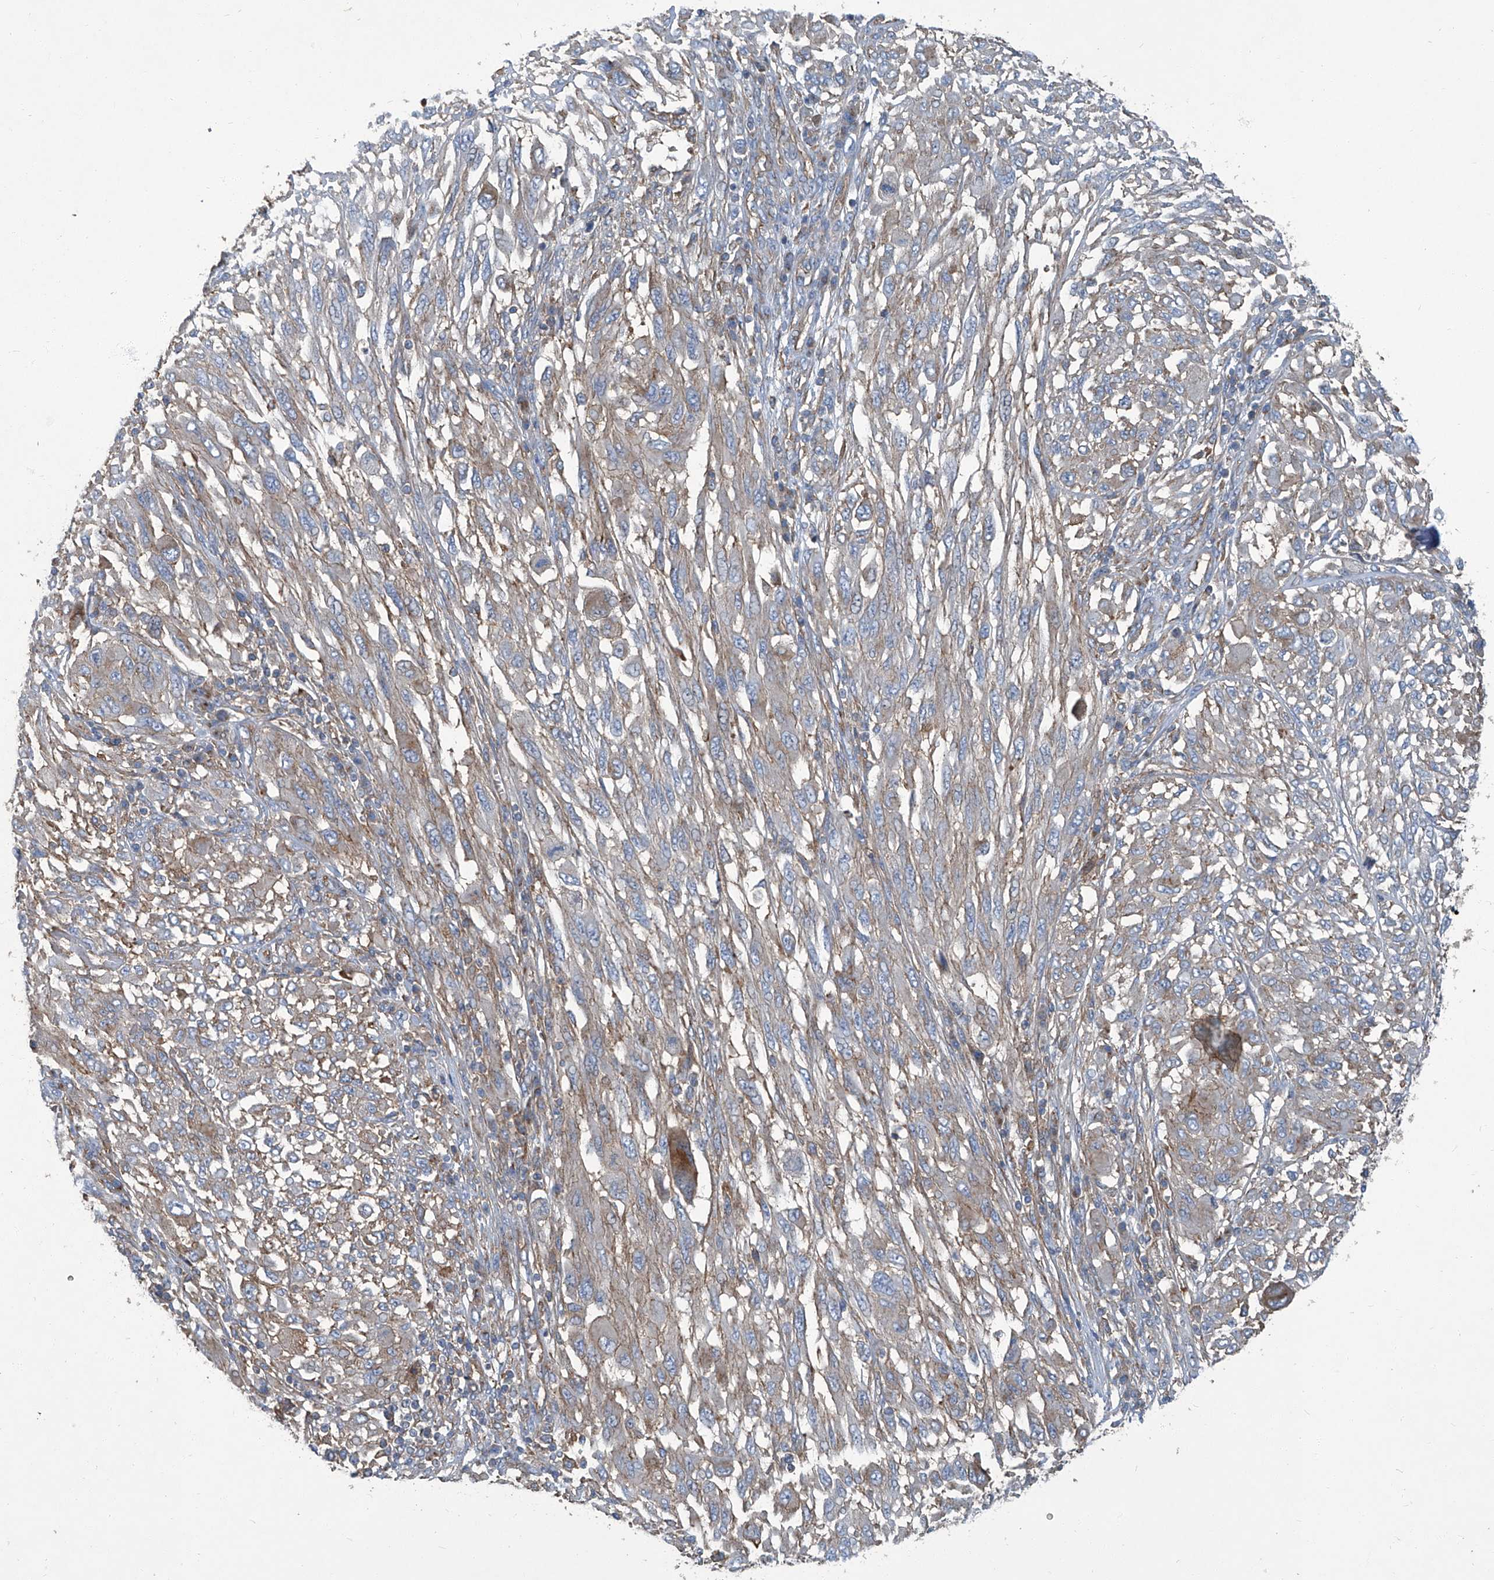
{"staining": {"intensity": "weak", "quantity": "25%-75%", "location": "cytoplasmic/membranous"}, "tissue": "melanoma", "cell_type": "Tumor cells", "image_type": "cancer", "snomed": [{"axis": "morphology", "description": "Malignant melanoma, NOS"}, {"axis": "topography", "description": "Skin"}], "caption": "DAB immunohistochemical staining of malignant melanoma exhibits weak cytoplasmic/membranous protein staining in about 25%-75% of tumor cells.", "gene": "PIGH", "patient": {"sex": "female", "age": 91}}